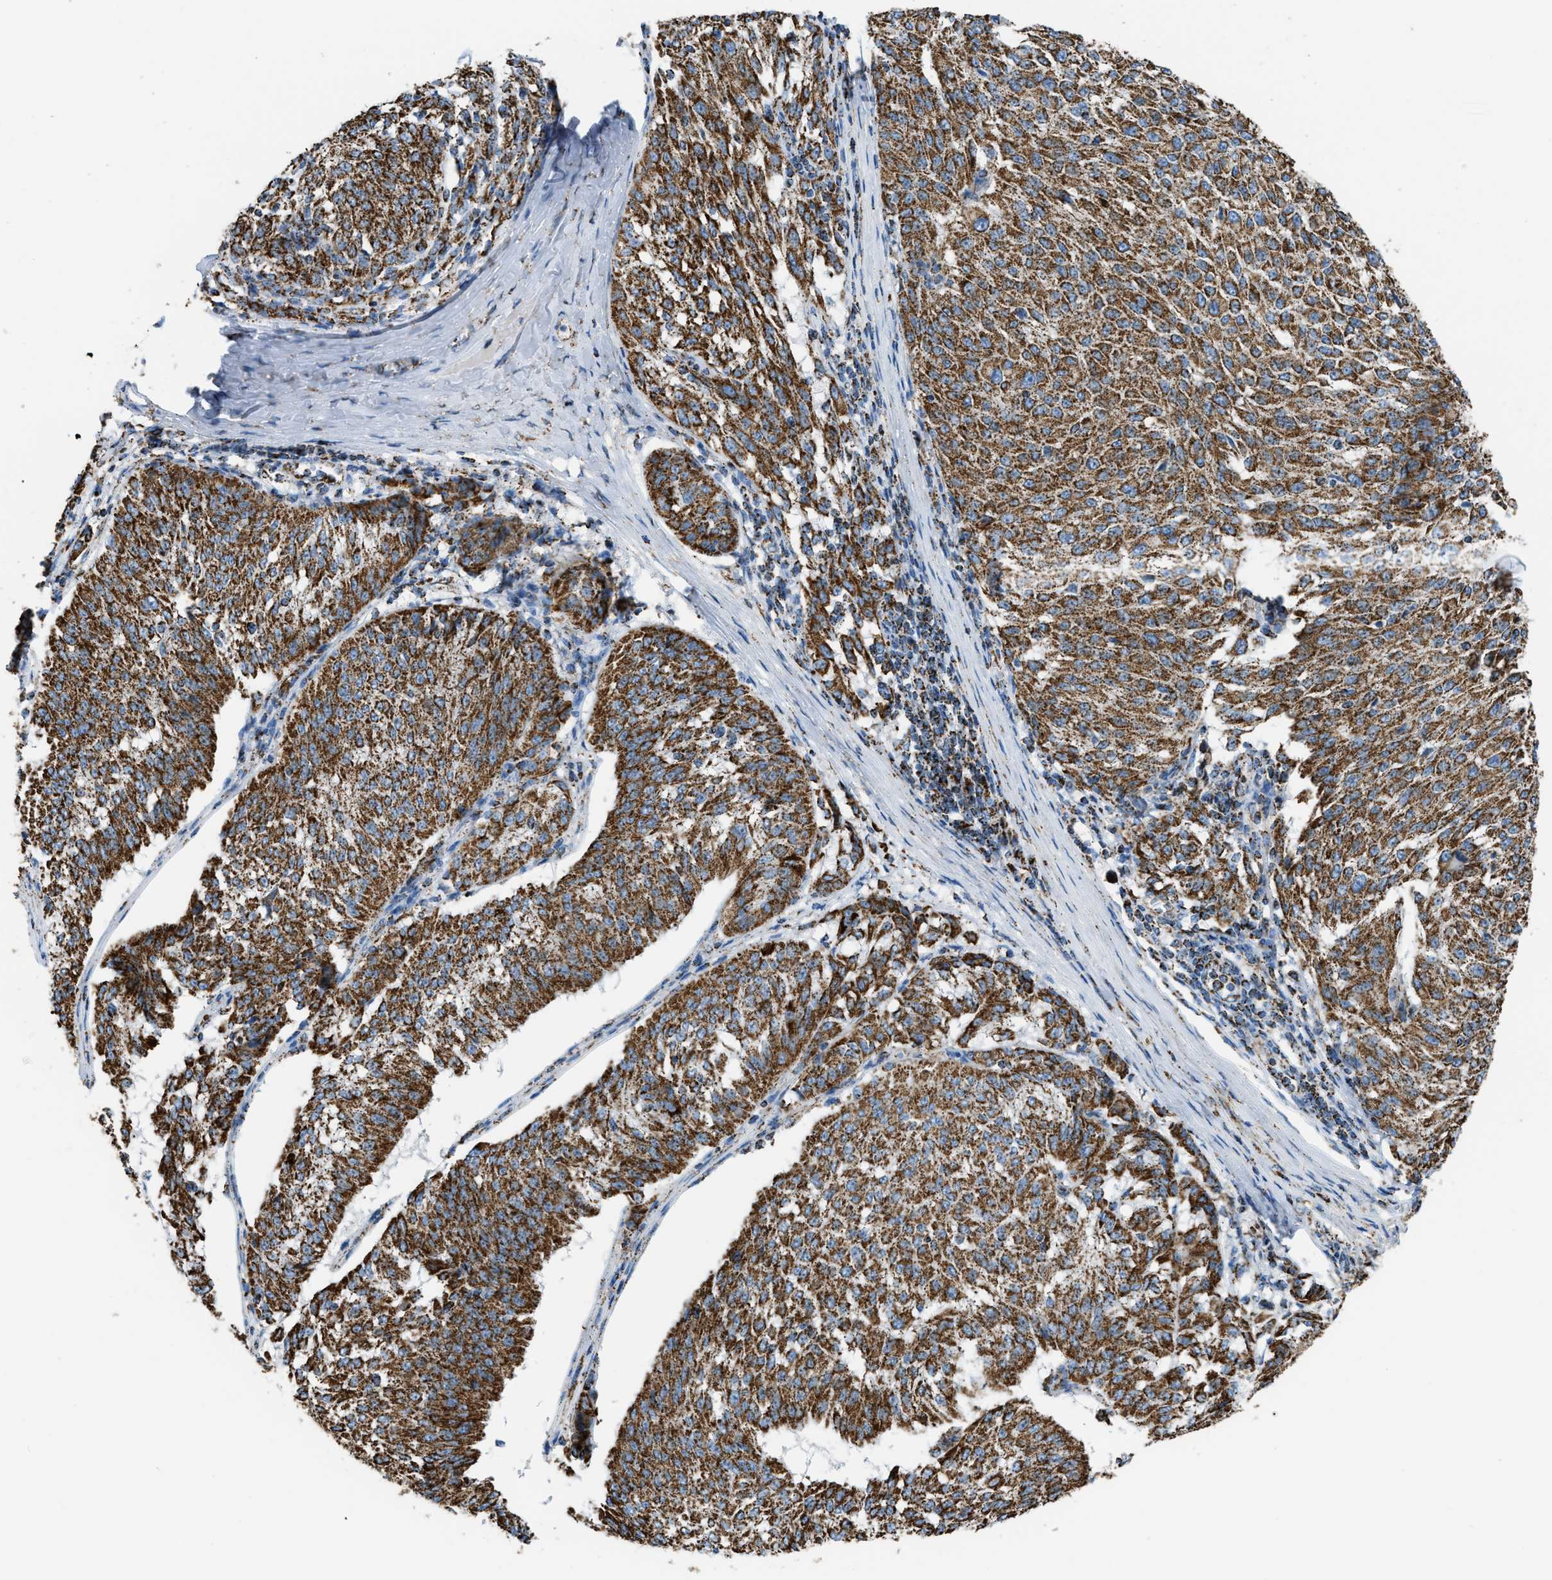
{"staining": {"intensity": "strong", "quantity": ">75%", "location": "cytoplasmic/membranous"}, "tissue": "melanoma", "cell_type": "Tumor cells", "image_type": "cancer", "snomed": [{"axis": "morphology", "description": "Malignant melanoma, NOS"}, {"axis": "topography", "description": "Skin"}], "caption": "Protein expression analysis of human melanoma reveals strong cytoplasmic/membranous expression in about >75% of tumor cells. The staining was performed using DAB to visualize the protein expression in brown, while the nuclei were stained in blue with hematoxylin (Magnification: 20x).", "gene": "ETFB", "patient": {"sex": "female", "age": 72}}